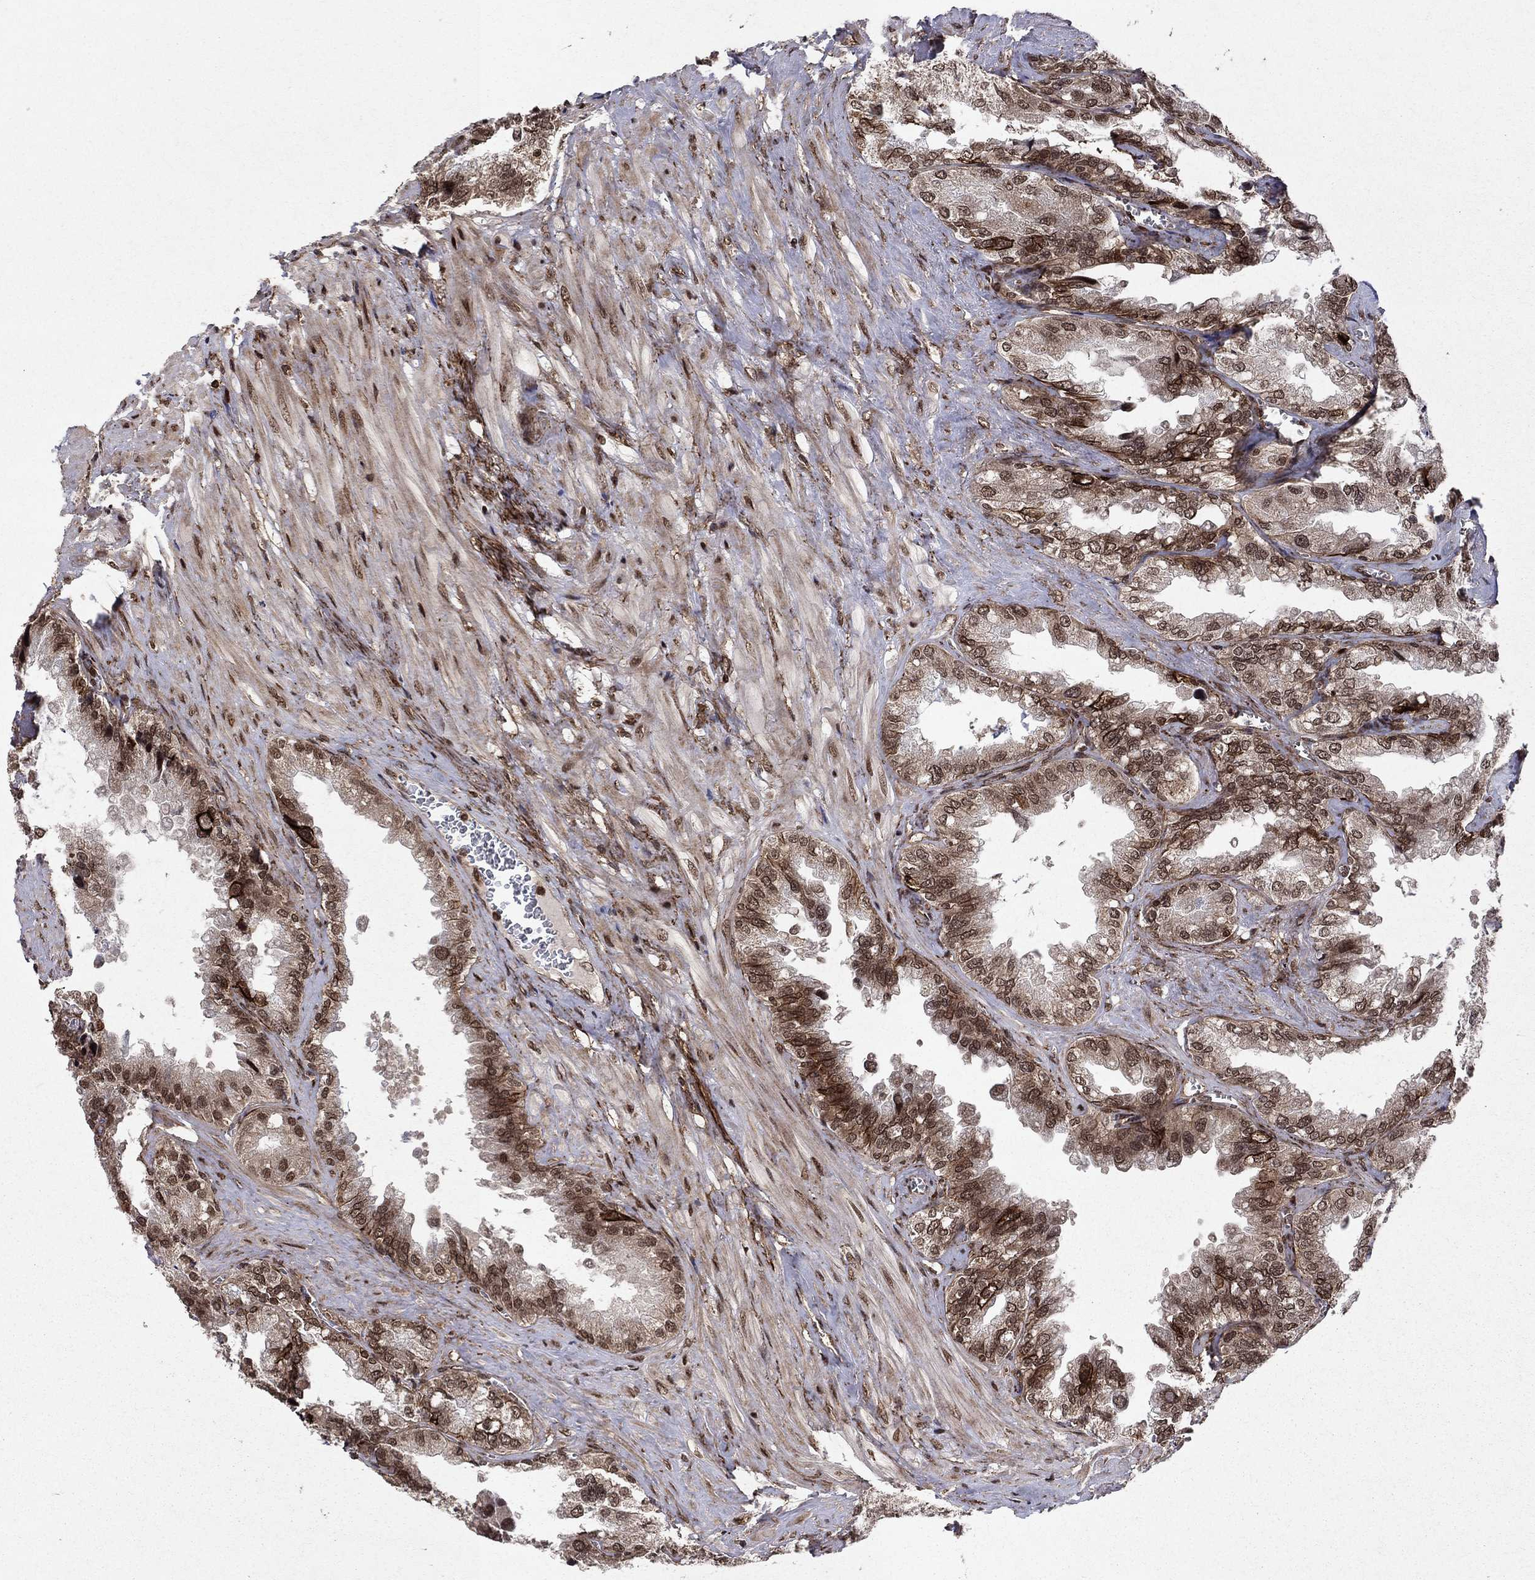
{"staining": {"intensity": "moderate", "quantity": ">75%", "location": "cytoplasmic/membranous,nuclear"}, "tissue": "seminal vesicle", "cell_type": "Glandular cells", "image_type": "normal", "snomed": [{"axis": "morphology", "description": "Normal tissue, NOS"}, {"axis": "topography", "description": "Seminal veicle"}], "caption": "High-magnification brightfield microscopy of benign seminal vesicle stained with DAB (3,3'-diaminobenzidine) (brown) and counterstained with hematoxylin (blue). glandular cells exhibit moderate cytoplasmic/membranous,nuclear positivity is identified in approximately>75% of cells.", "gene": "SSX2IP", "patient": {"sex": "male", "age": 67}}